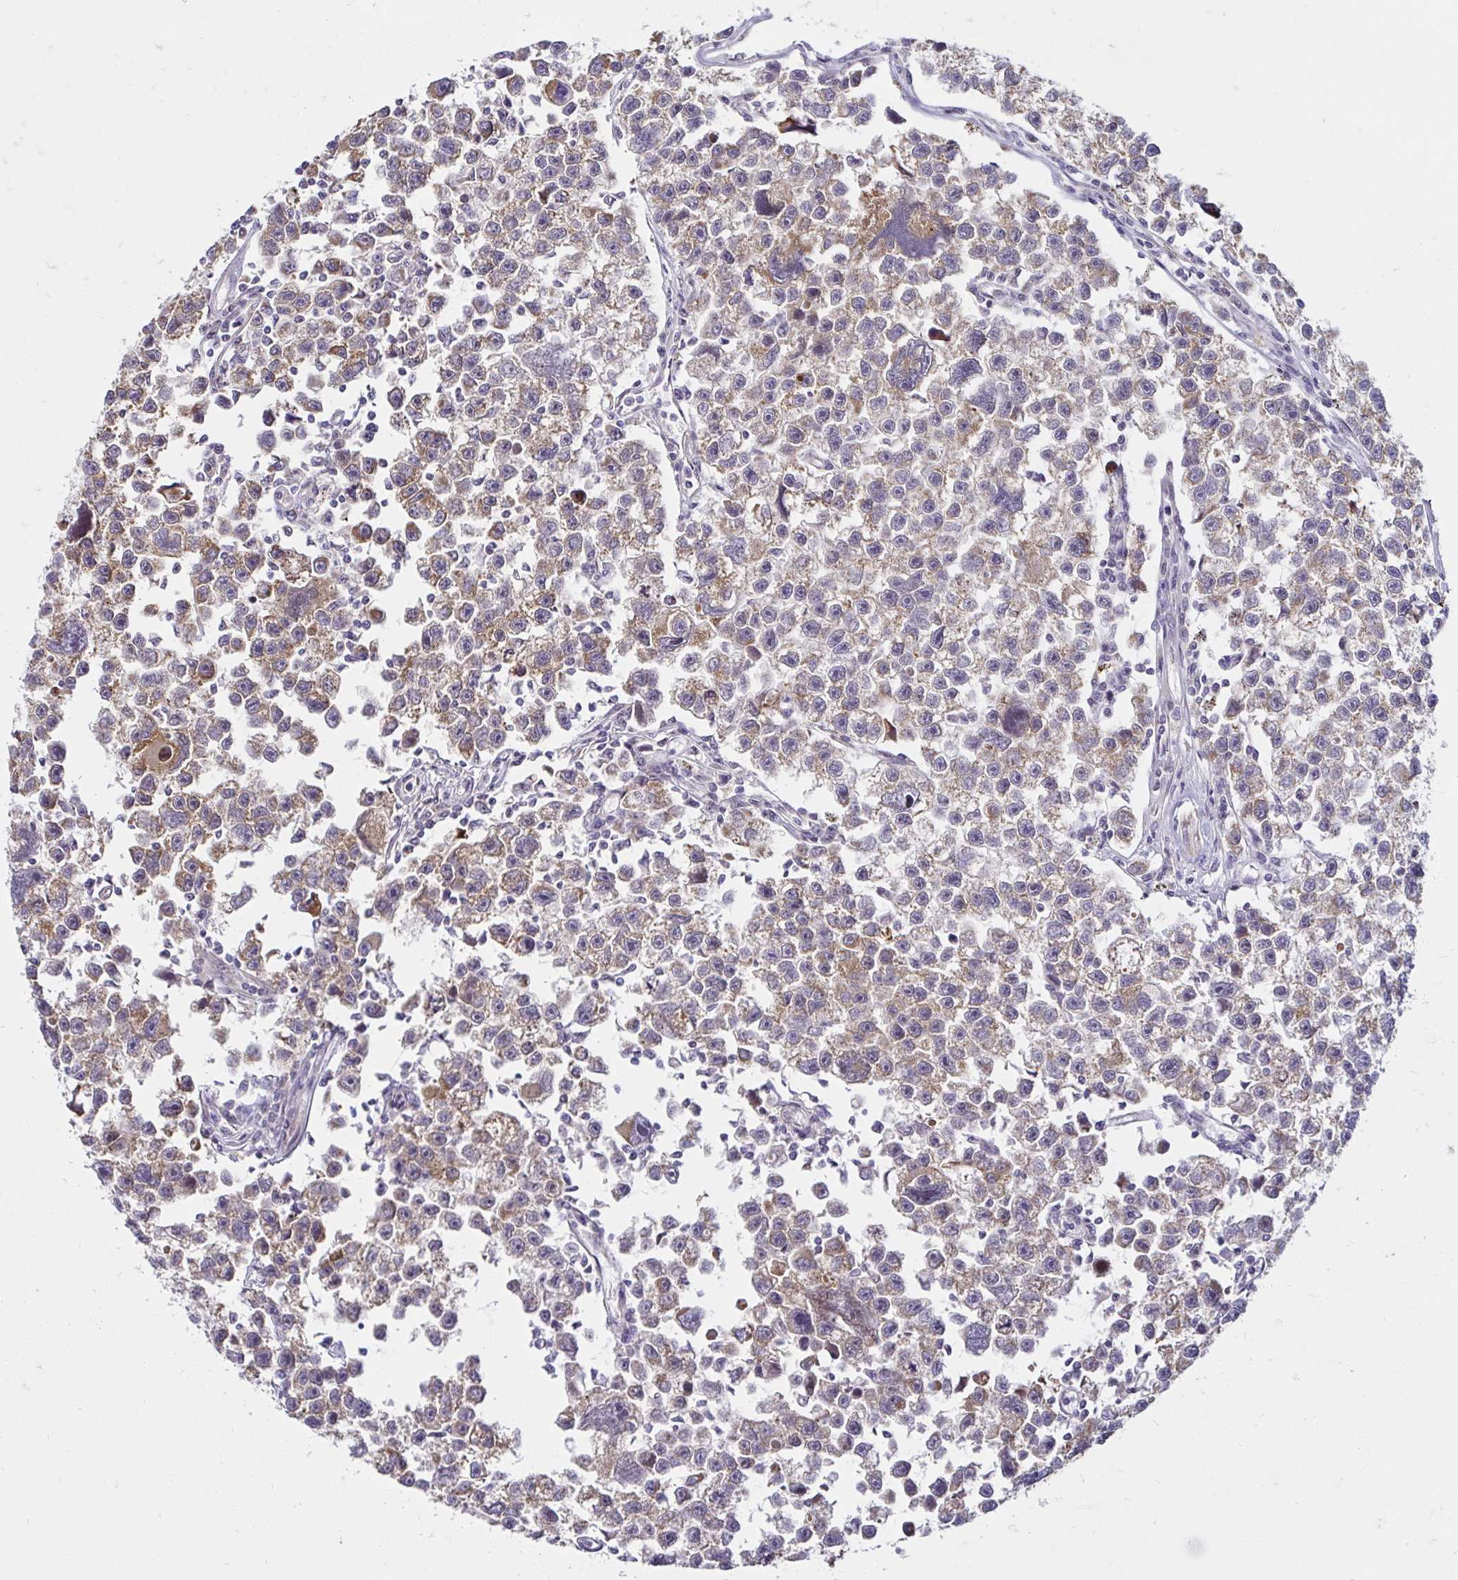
{"staining": {"intensity": "weak", "quantity": "25%-75%", "location": "cytoplasmic/membranous"}, "tissue": "testis cancer", "cell_type": "Tumor cells", "image_type": "cancer", "snomed": [{"axis": "morphology", "description": "Seminoma, NOS"}, {"axis": "topography", "description": "Testis"}], "caption": "Testis seminoma stained with IHC exhibits weak cytoplasmic/membranous staining in about 25%-75% of tumor cells.", "gene": "TIMM50", "patient": {"sex": "male", "age": 26}}